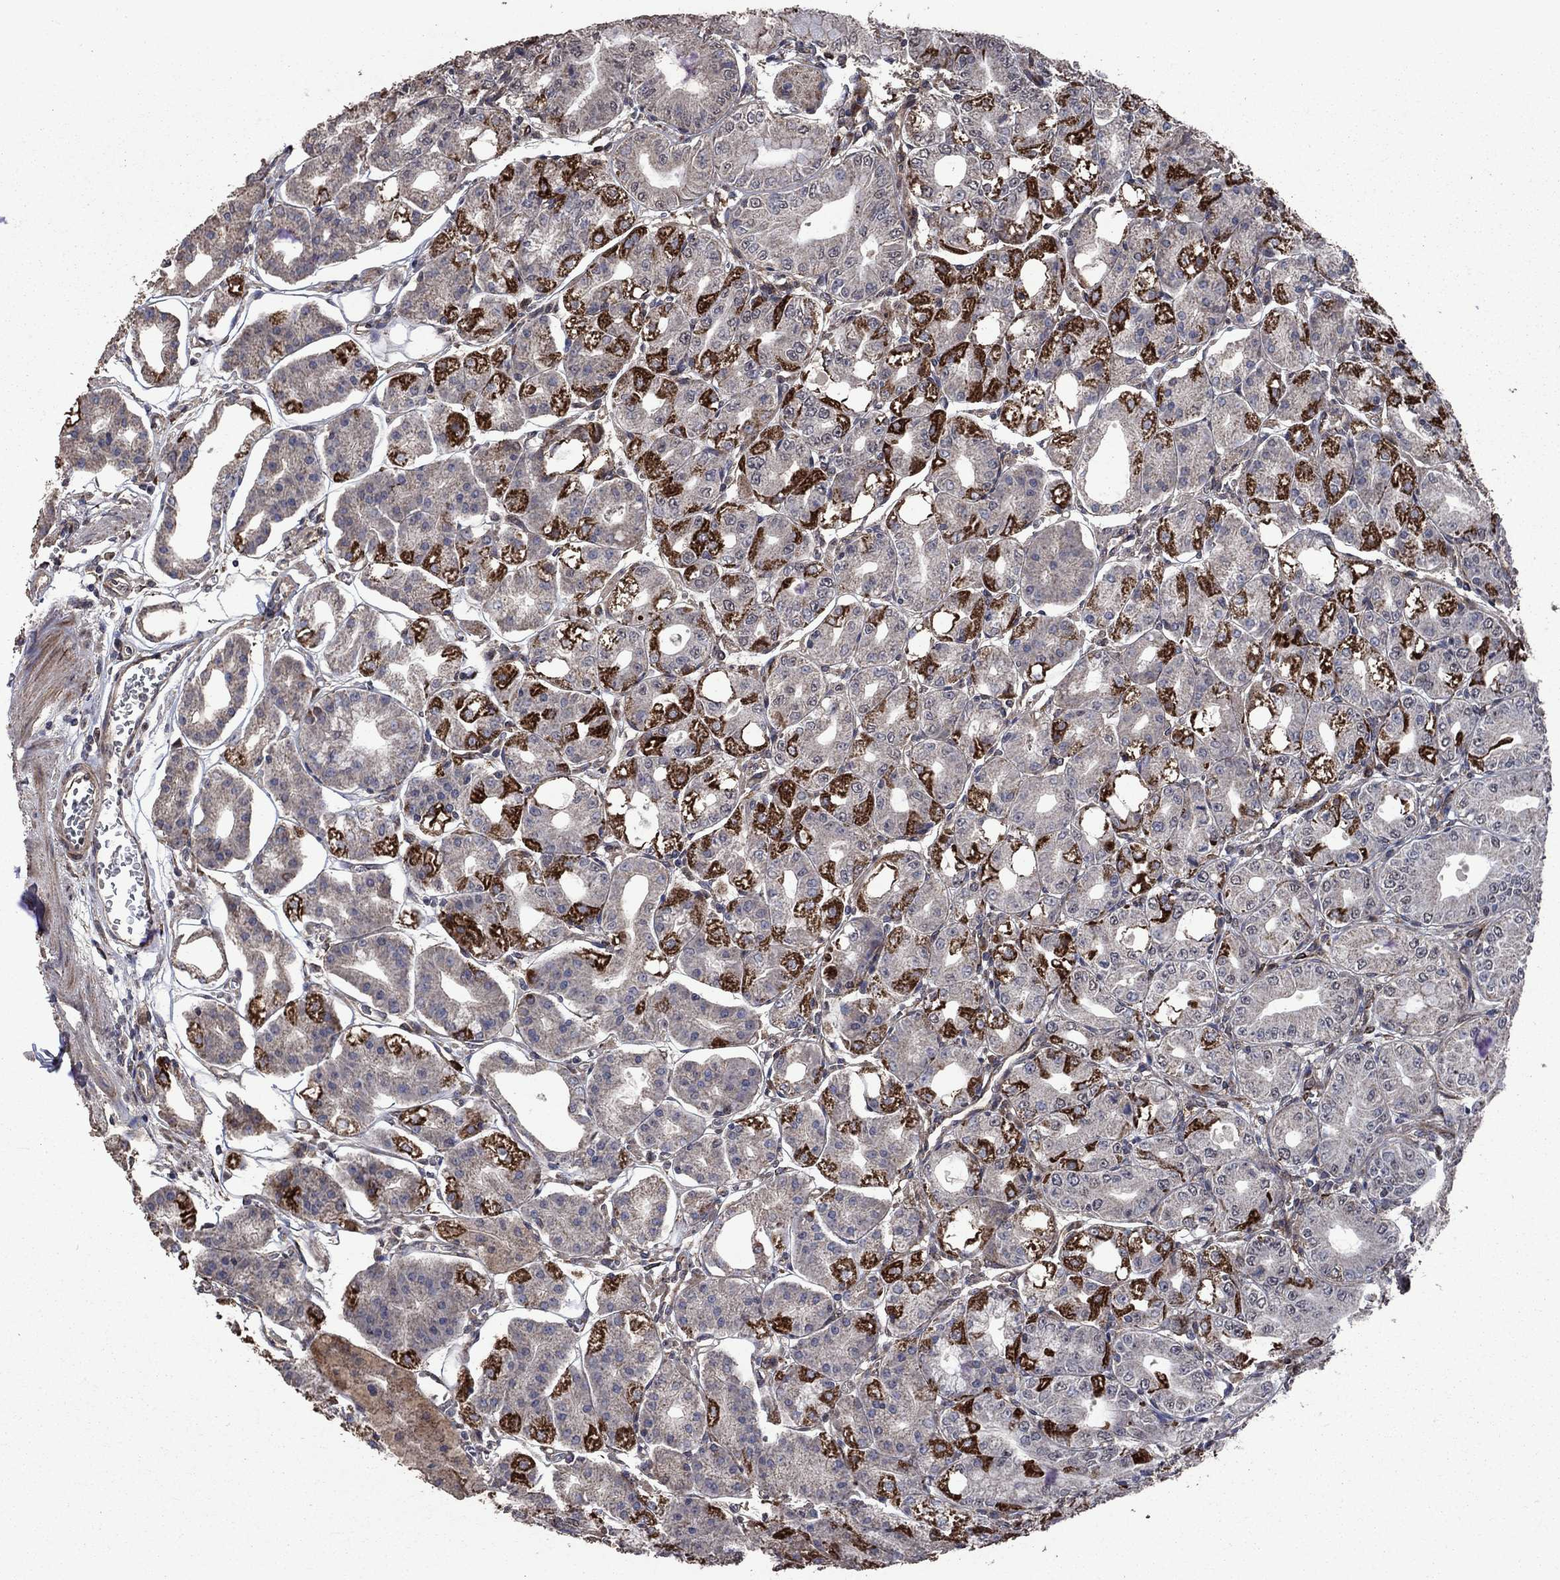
{"staining": {"intensity": "strong", "quantity": "25%-75%", "location": "cytoplasmic/membranous"}, "tissue": "stomach", "cell_type": "Glandular cells", "image_type": "normal", "snomed": [{"axis": "morphology", "description": "Normal tissue, NOS"}, {"axis": "topography", "description": "Stomach, lower"}], "caption": "Brown immunohistochemical staining in unremarkable human stomach exhibits strong cytoplasmic/membranous positivity in about 25%-75% of glandular cells.", "gene": "COL18A1", "patient": {"sex": "male", "age": 71}}